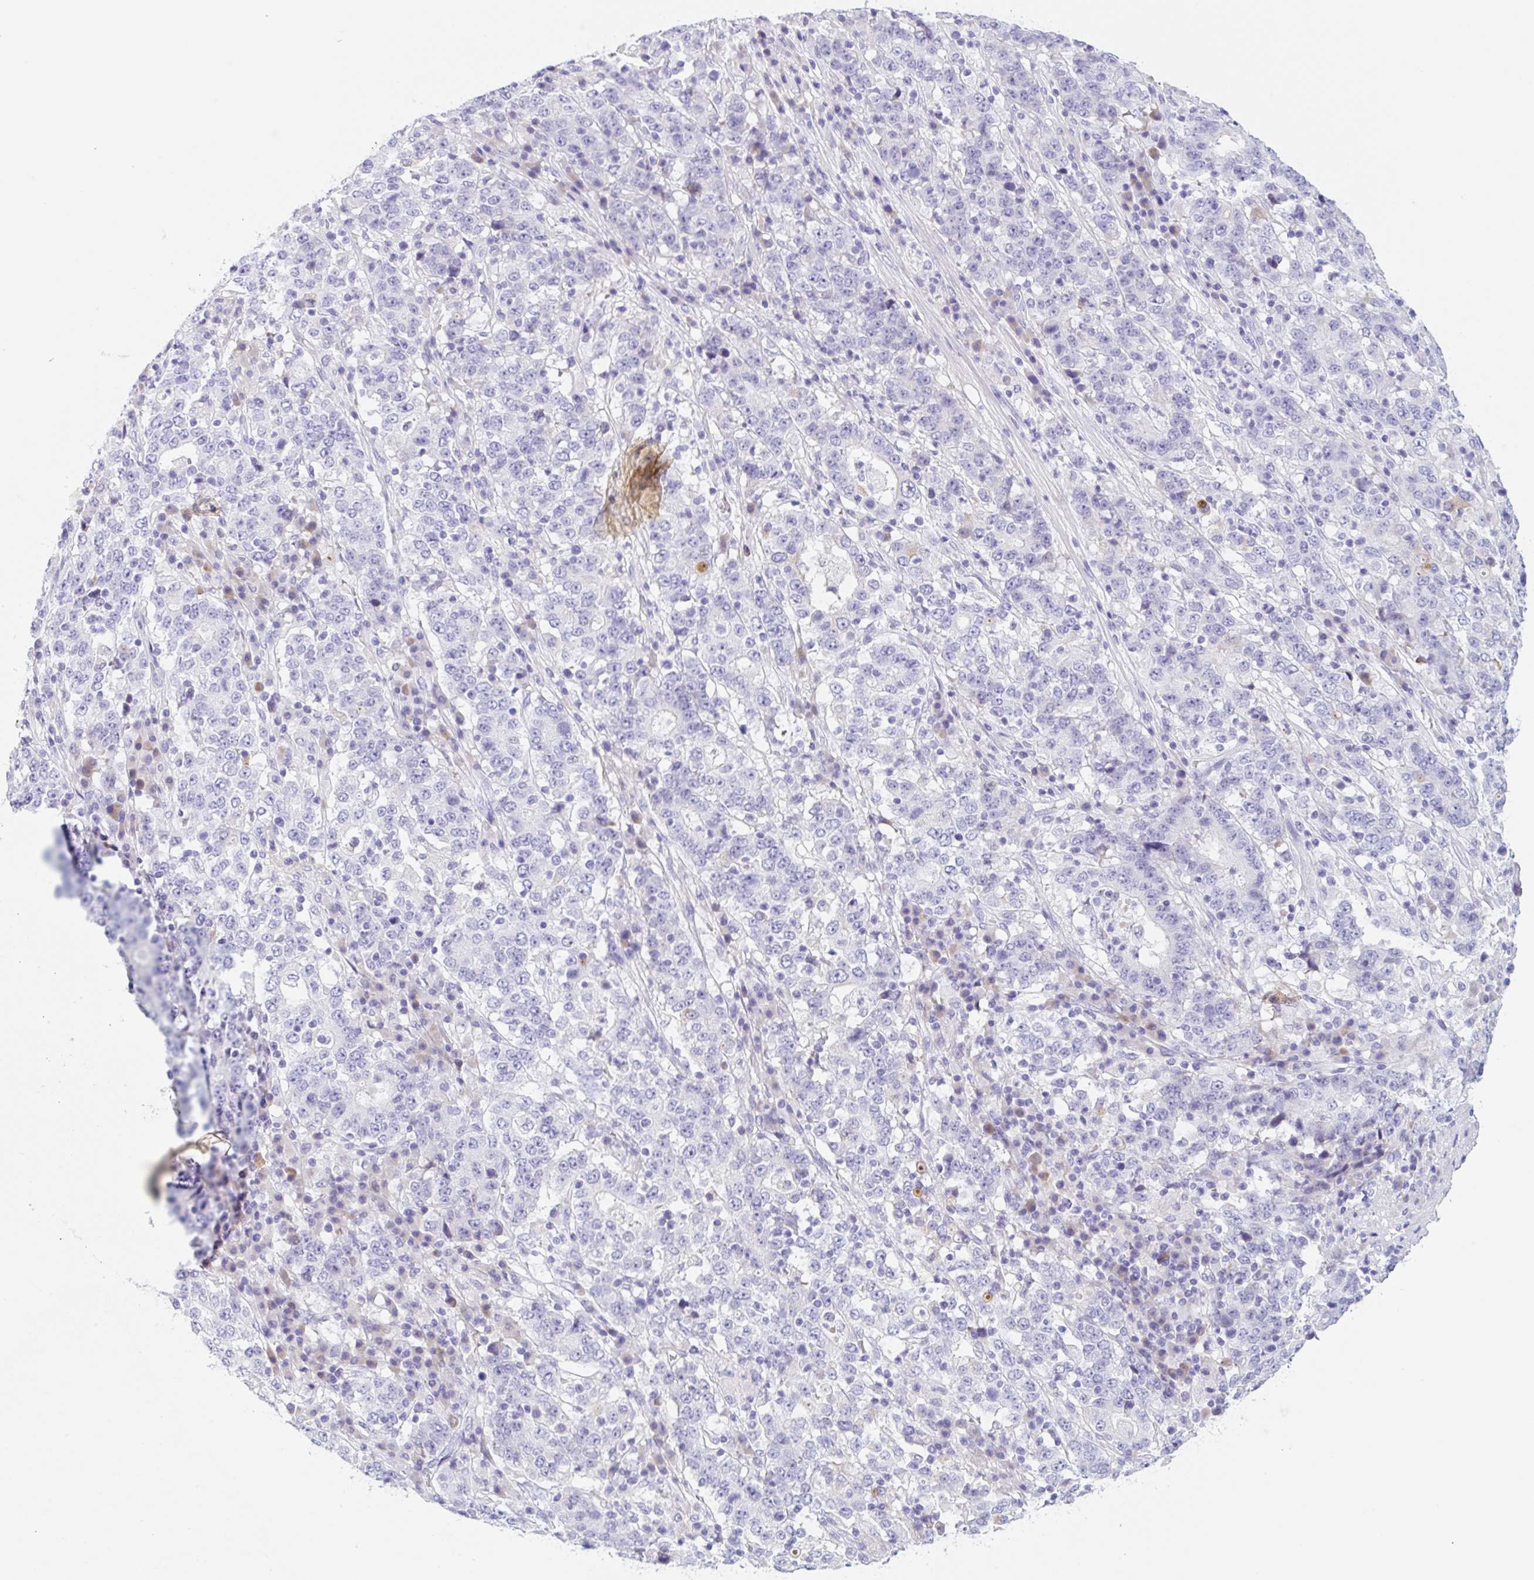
{"staining": {"intensity": "negative", "quantity": "none", "location": "none"}, "tissue": "stomach cancer", "cell_type": "Tumor cells", "image_type": "cancer", "snomed": [{"axis": "morphology", "description": "Adenocarcinoma, NOS"}, {"axis": "topography", "description": "Stomach"}], "caption": "Immunohistochemistry image of neoplastic tissue: human adenocarcinoma (stomach) stained with DAB demonstrates no significant protein staining in tumor cells.", "gene": "KLK8", "patient": {"sex": "male", "age": 59}}